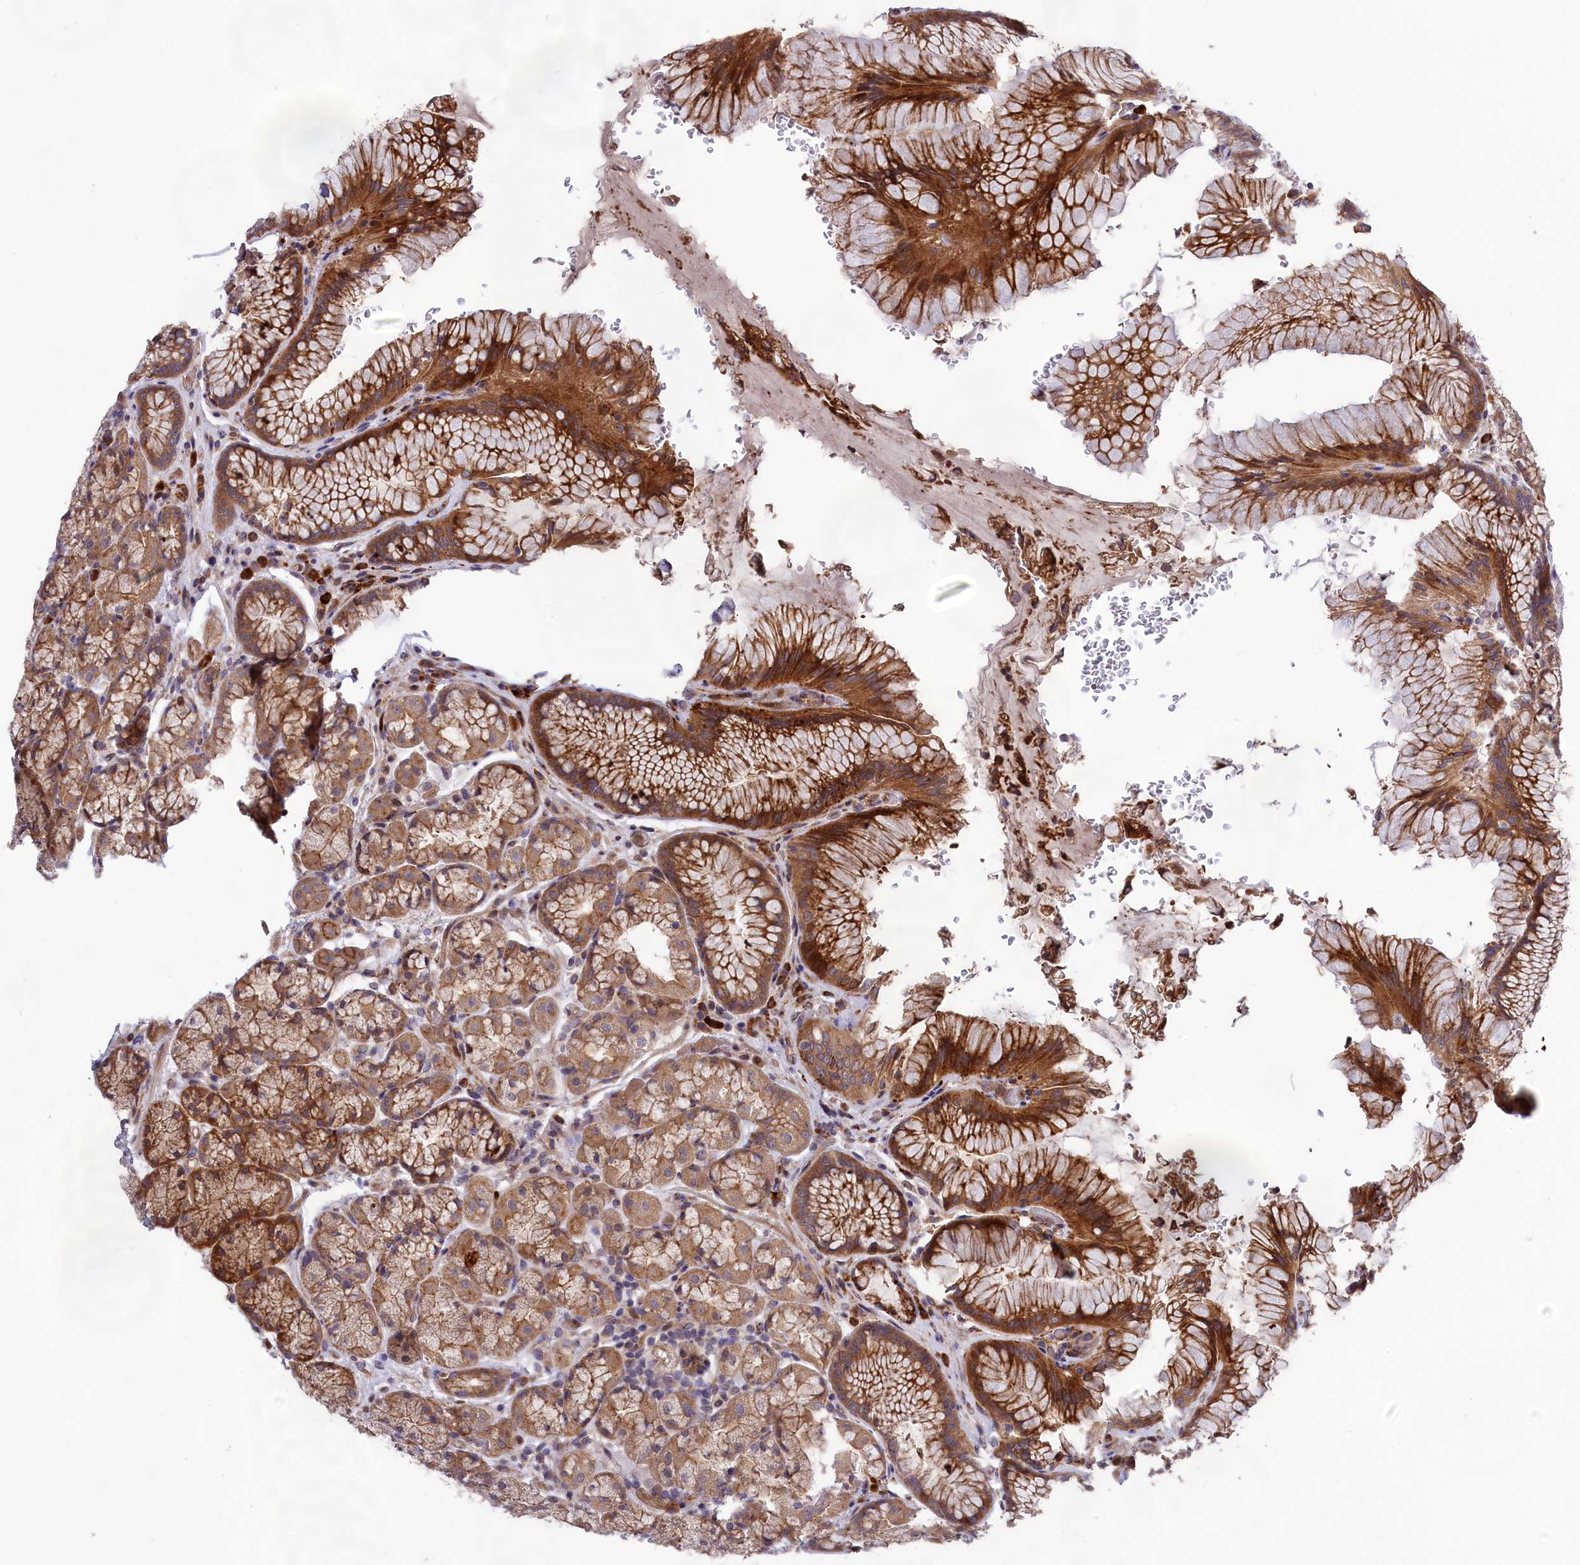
{"staining": {"intensity": "moderate", "quantity": ">75%", "location": "cytoplasmic/membranous,nuclear"}, "tissue": "stomach", "cell_type": "Glandular cells", "image_type": "normal", "snomed": [{"axis": "morphology", "description": "Normal tissue, NOS"}, {"axis": "topography", "description": "Stomach"}], "caption": "Glandular cells exhibit medium levels of moderate cytoplasmic/membranous,nuclear staining in approximately >75% of cells in benign human stomach. Using DAB (brown) and hematoxylin (blue) stains, captured at high magnification using brightfield microscopy.", "gene": "DDX60L", "patient": {"sex": "male", "age": 63}}